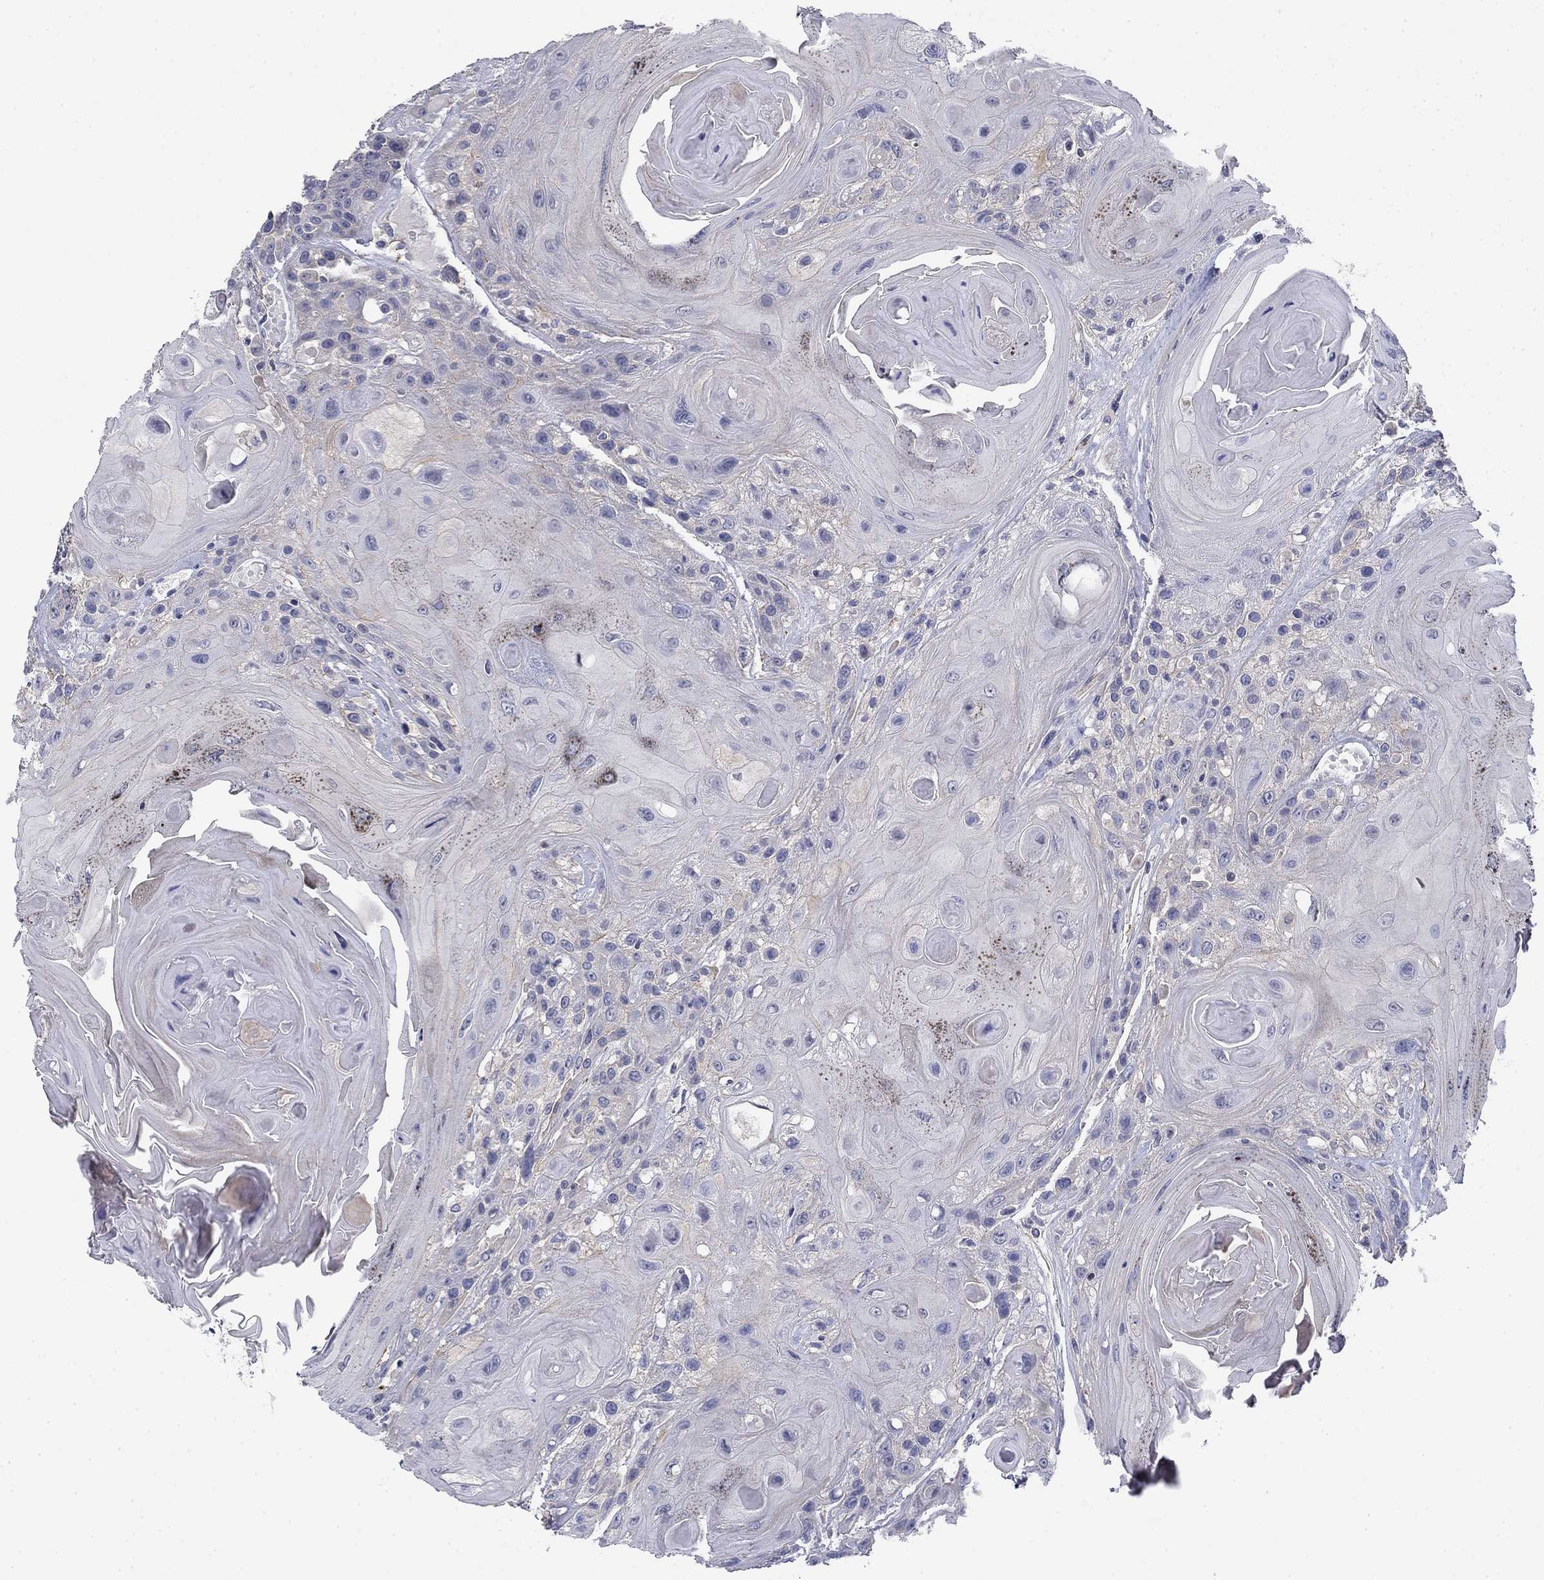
{"staining": {"intensity": "negative", "quantity": "none", "location": "none"}, "tissue": "head and neck cancer", "cell_type": "Tumor cells", "image_type": "cancer", "snomed": [{"axis": "morphology", "description": "Squamous cell carcinoma, NOS"}, {"axis": "topography", "description": "Head-Neck"}], "caption": "Head and neck cancer was stained to show a protein in brown. There is no significant staining in tumor cells. (DAB (3,3'-diaminobenzidine) immunohistochemistry (IHC) visualized using brightfield microscopy, high magnification).", "gene": "GRK7", "patient": {"sex": "female", "age": 59}}